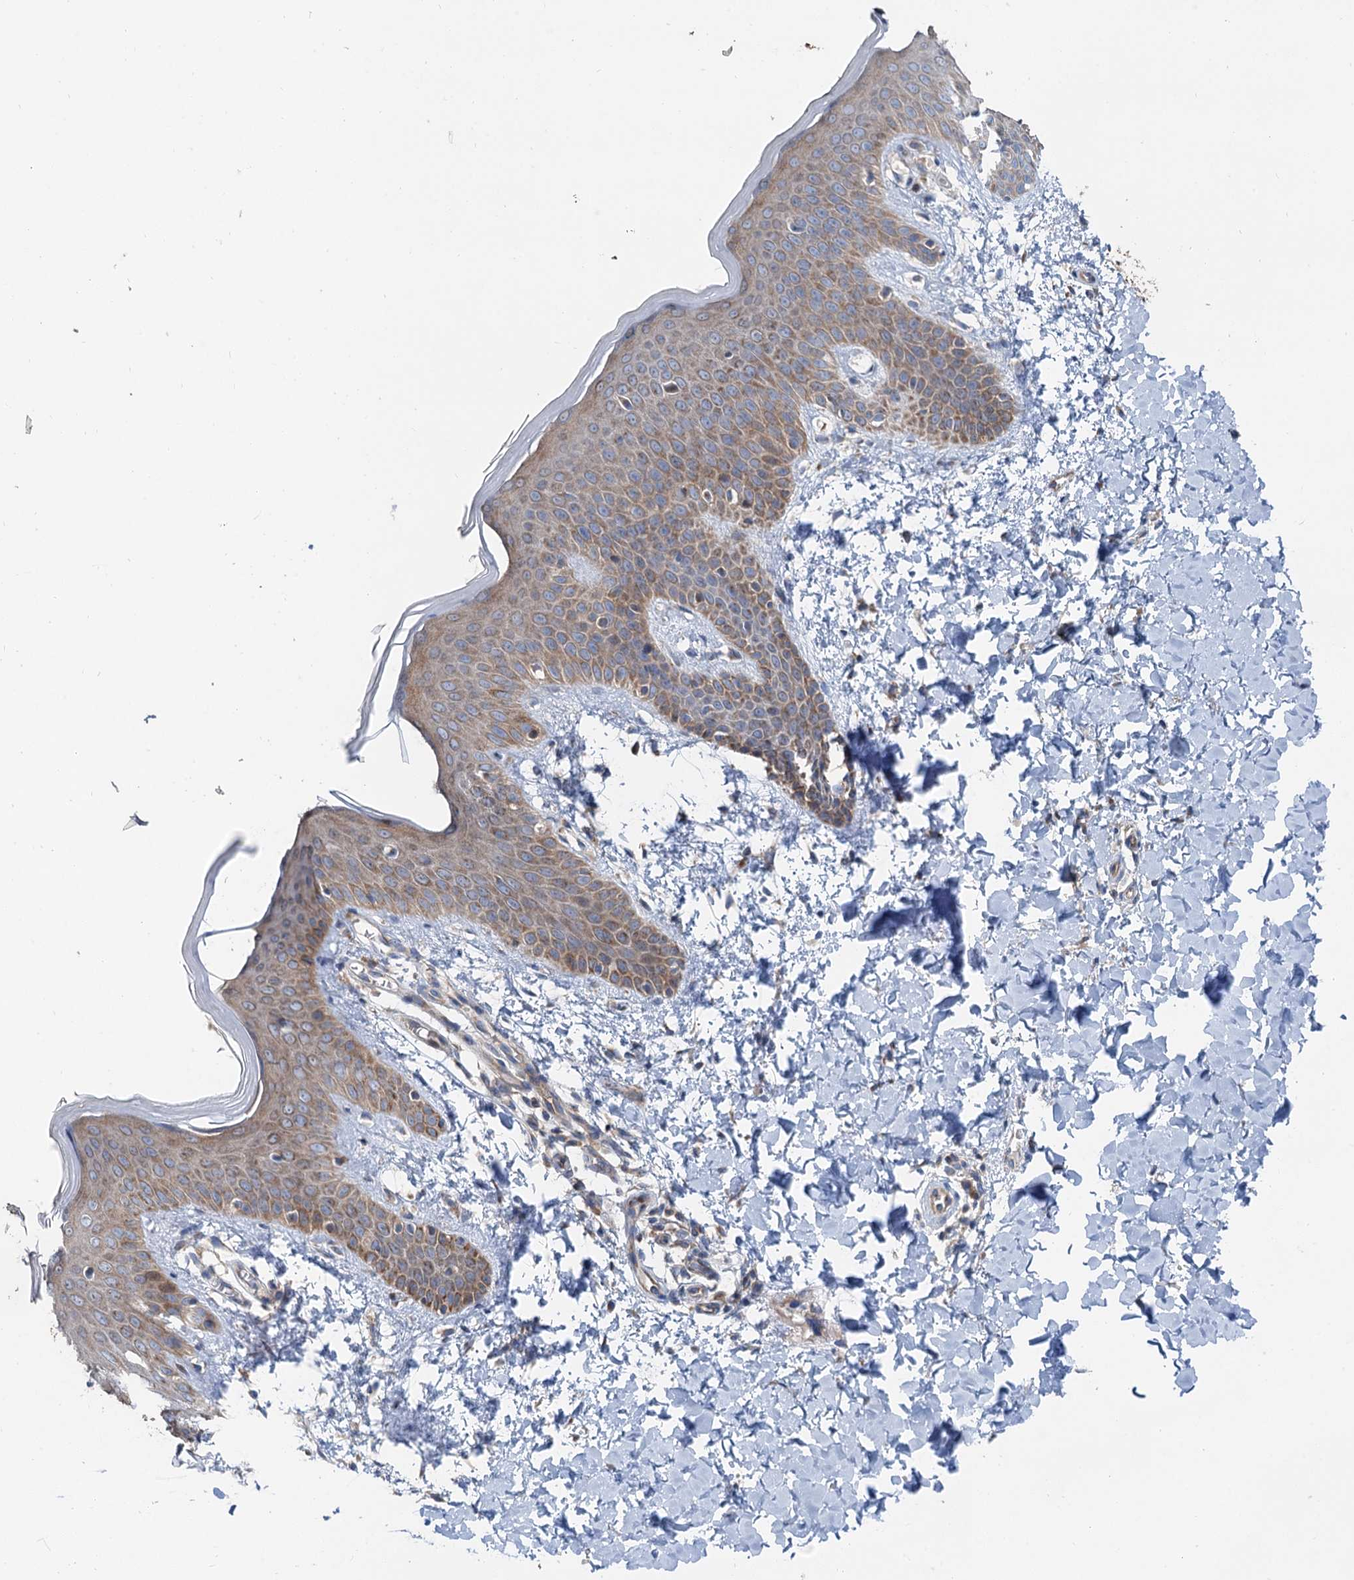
{"staining": {"intensity": "moderate", "quantity": "25%-75%", "location": "cytoplasmic/membranous"}, "tissue": "skin", "cell_type": "Fibroblasts", "image_type": "normal", "snomed": [{"axis": "morphology", "description": "Normal tissue, NOS"}, {"axis": "topography", "description": "Skin"}], "caption": "IHC image of benign skin: skin stained using immunohistochemistry exhibits medium levels of moderate protein expression localized specifically in the cytoplasmic/membranous of fibroblasts, appearing as a cytoplasmic/membranous brown color.", "gene": "ANKRD26", "patient": {"sex": "male", "age": 36}}